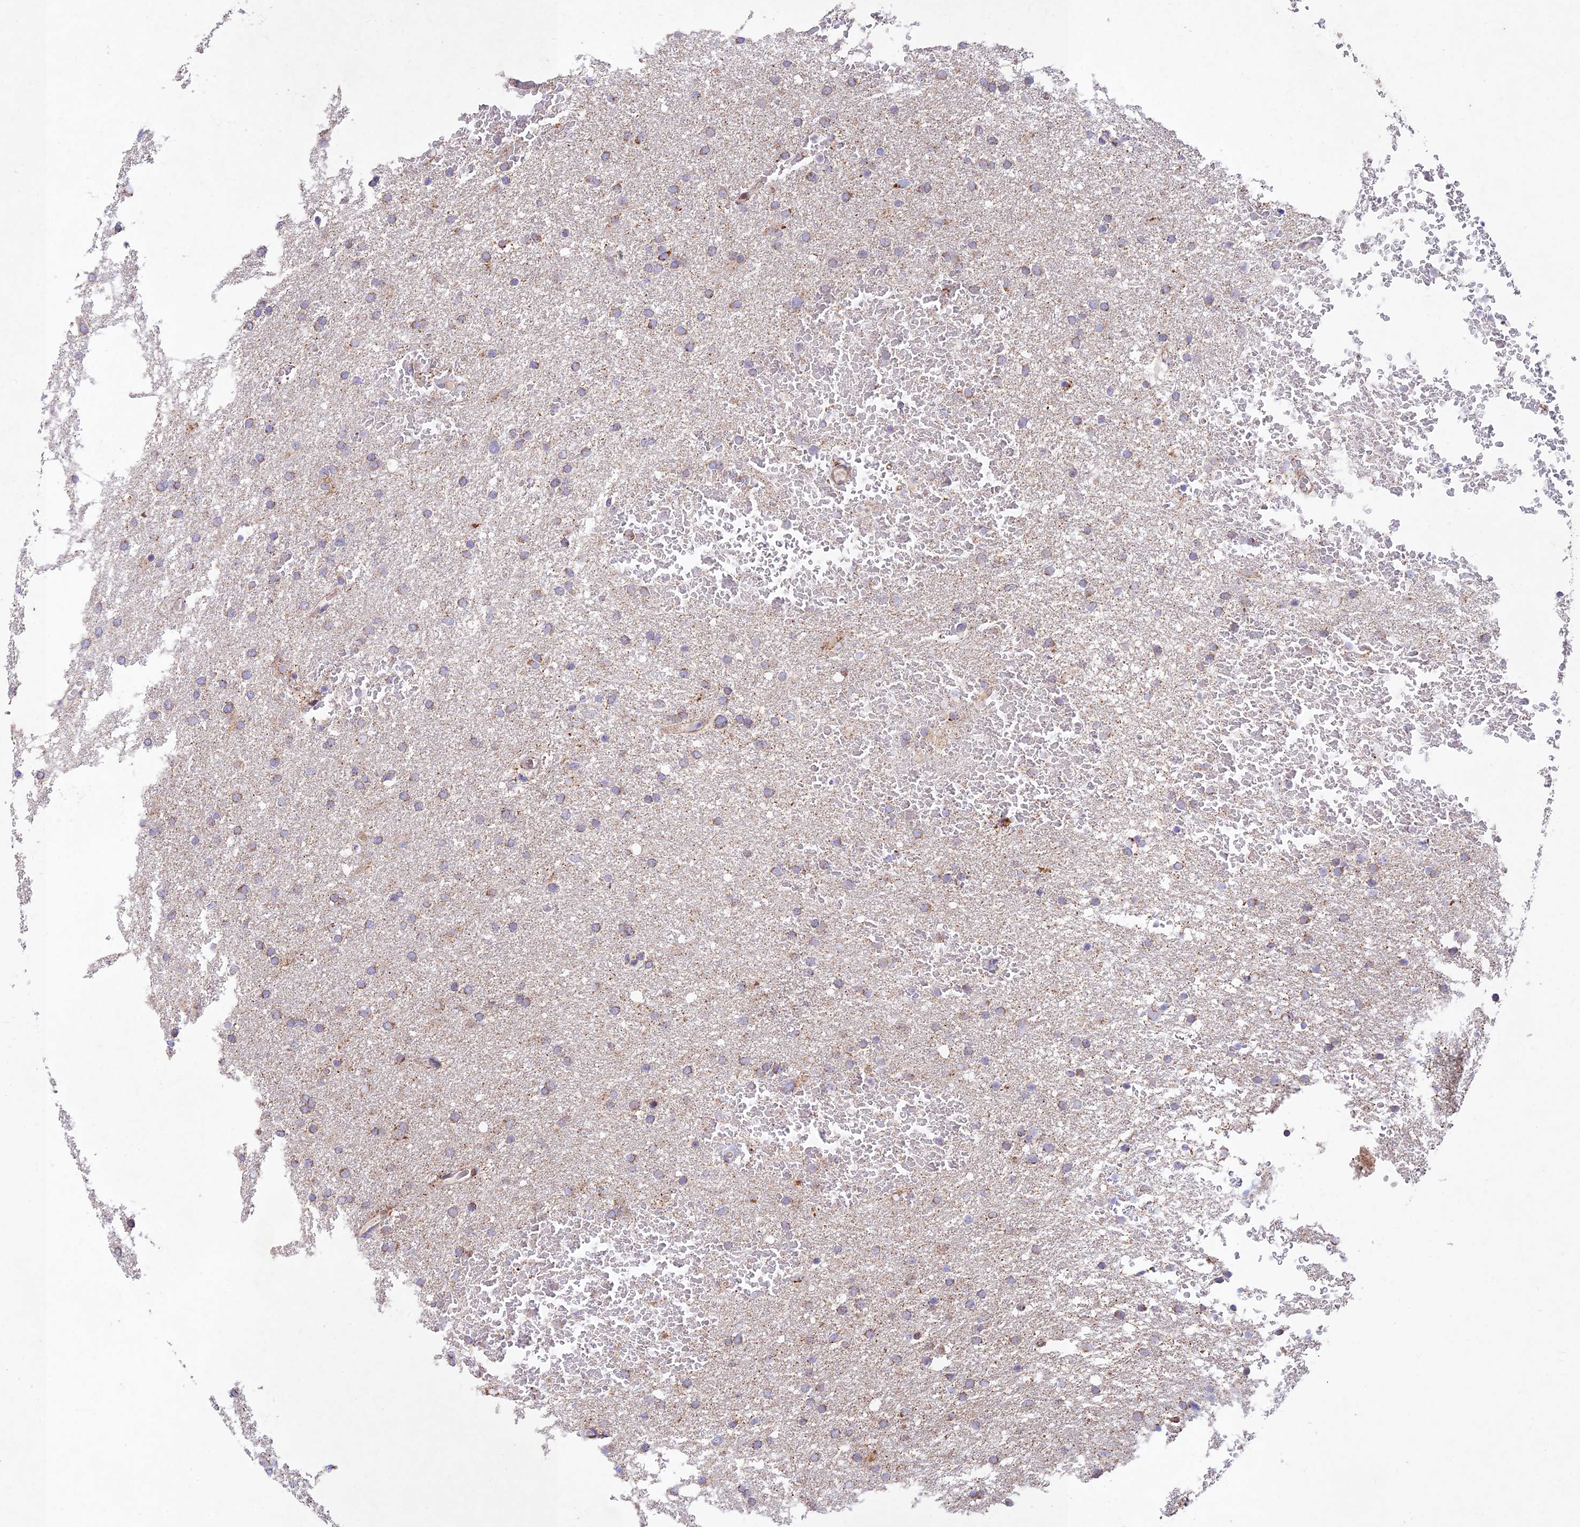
{"staining": {"intensity": "weak", "quantity": "25%-75%", "location": "cytoplasmic/membranous"}, "tissue": "glioma", "cell_type": "Tumor cells", "image_type": "cancer", "snomed": [{"axis": "morphology", "description": "Glioma, malignant, High grade"}, {"axis": "topography", "description": "Cerebral cortex"}], "caption": "Glioma stained with DAB immunohistochemistry (IHC) reveals low levels of weak cytoplasmic/membranous staining in approximately 25%-75% of tumor cells.", "gene": "KHDC3L", "patient": {"sex": "female", "age": 36}}